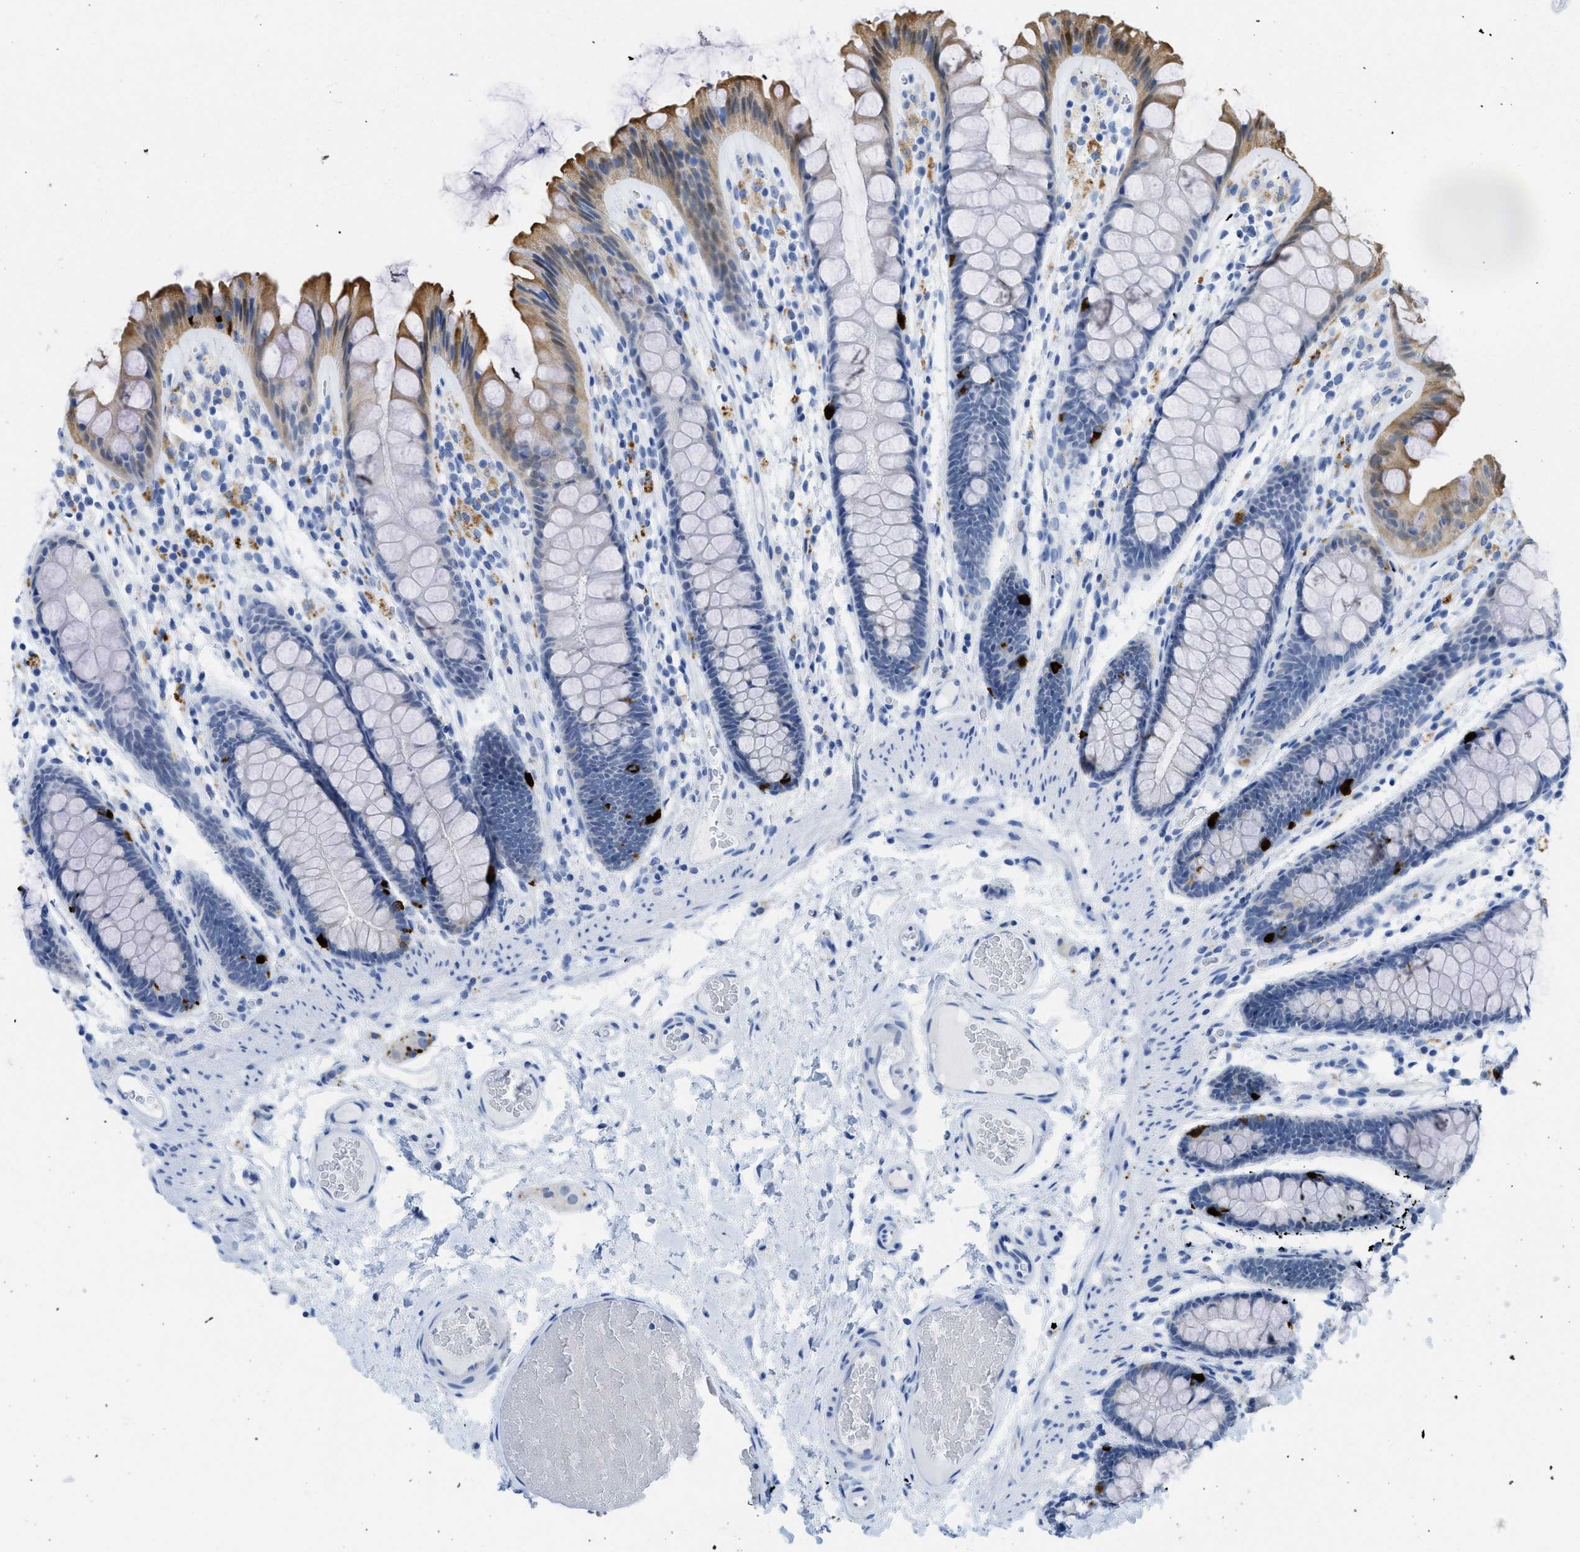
{"staining": {"intensity": "negative", "quantity": "none", "location": "none"}, "tissue": "colon", "cell_type": "Endothelial cells", "image_type": "normal", "snomed": [{"axis": "morphology", "description": "Normal tissue, NOS"}, {"axis": "topography", "description": "Colon"}], "caption": "An image of human colon is negative for staining in endothelial cells. (Brightfield microscopy of DAB immunohistochemistry (IHC) at high magnification).", "gene": "WDR4", "patient": {"sex": "female", "age": 56}}